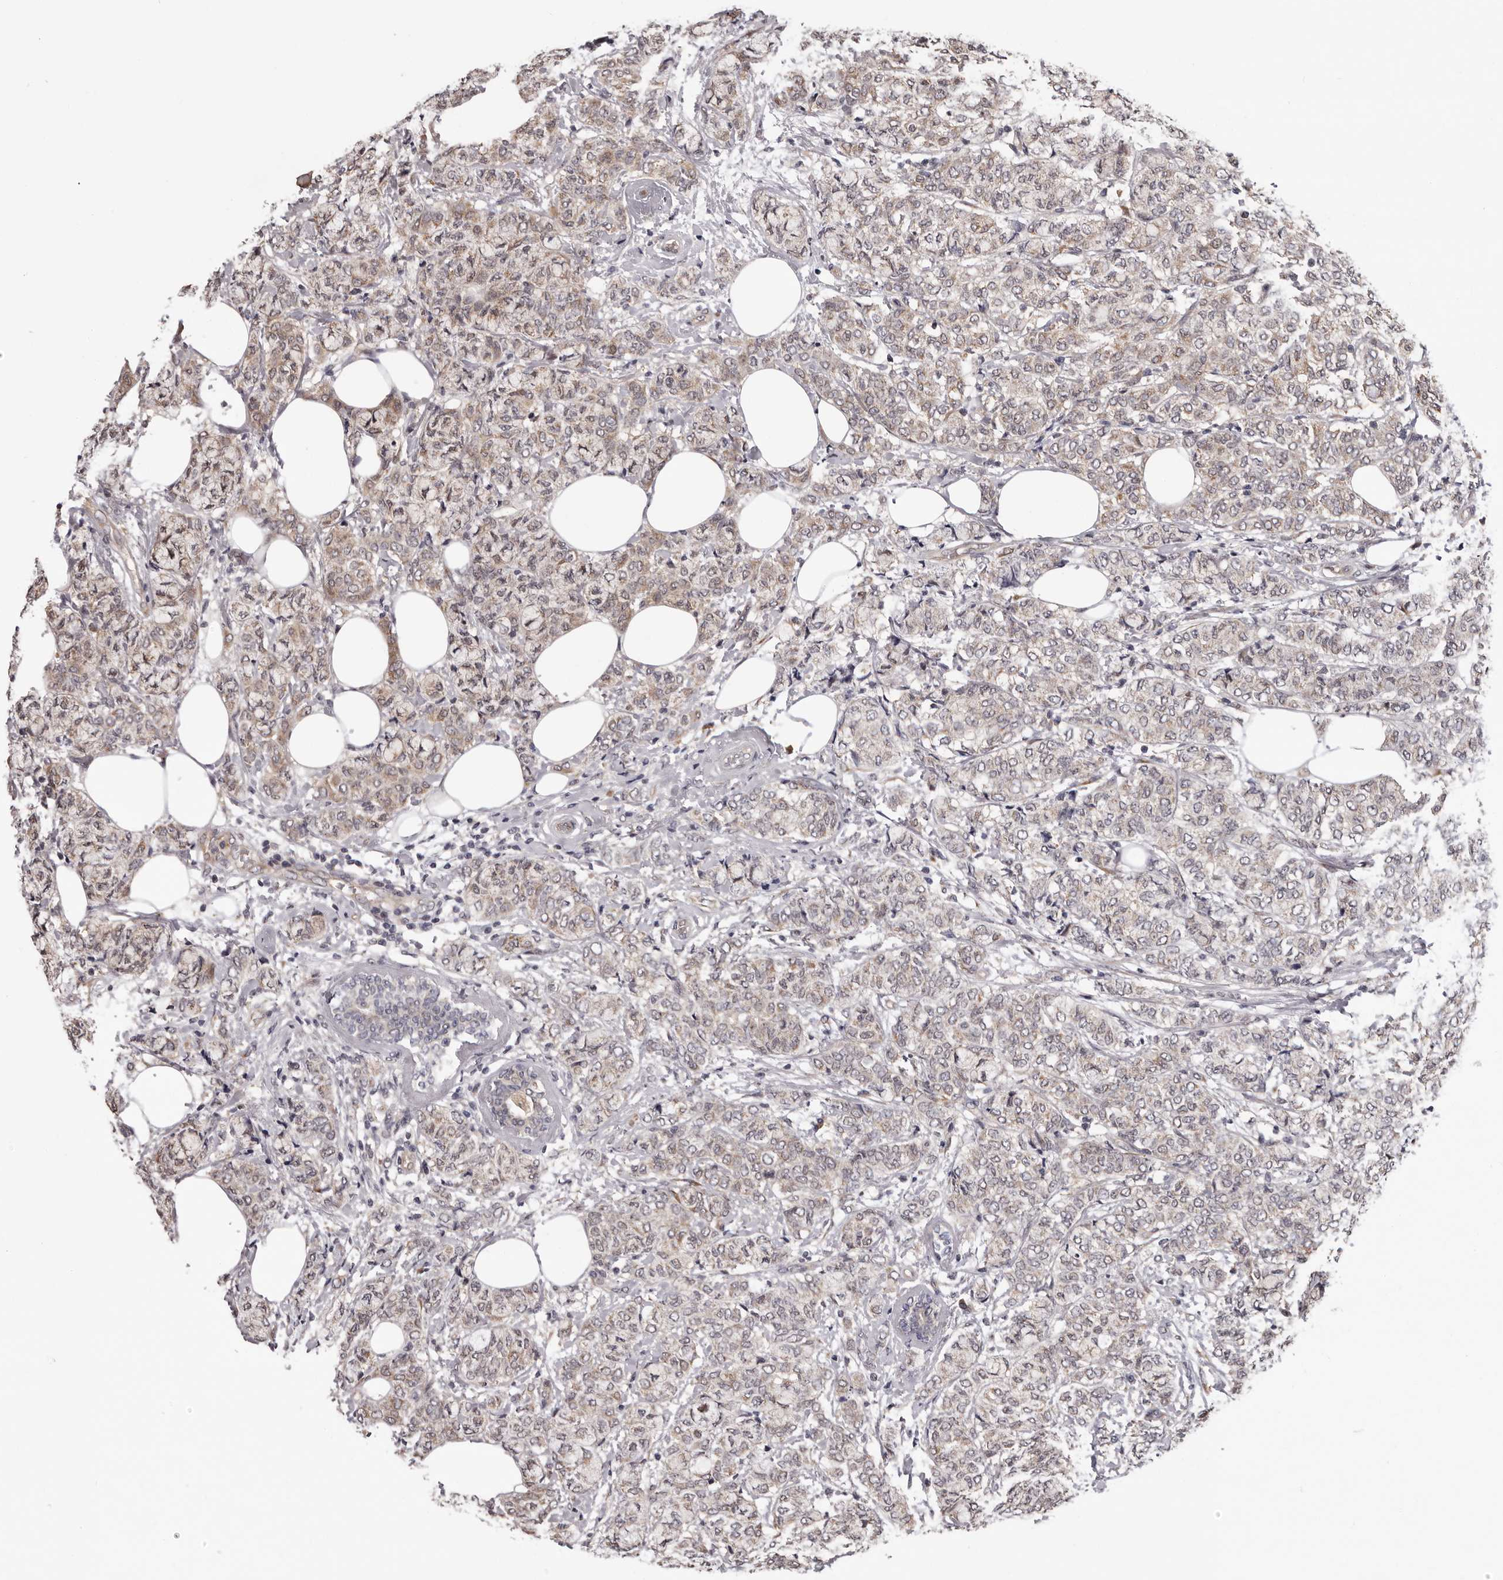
{"staining": {"intensity": "weak", "quantity": "25%-75%", "location": "cytoplasmic/membranous"}, "tissue": "breast cancer", "cell_type": "Tumor cells", "image_type": "cancer", "snomed": [{"axis": "morphology", "description": "Lobular carcinoma"}, {"axis": "topography", "description": "Breast"}], "caption": "Breast lobular carcinoma stained for a protein exhibits weak cytoplasmic/membranous positivity in tumor cells.", "gene": "MED8", "patient": {"sex": "female", "age": 60}}